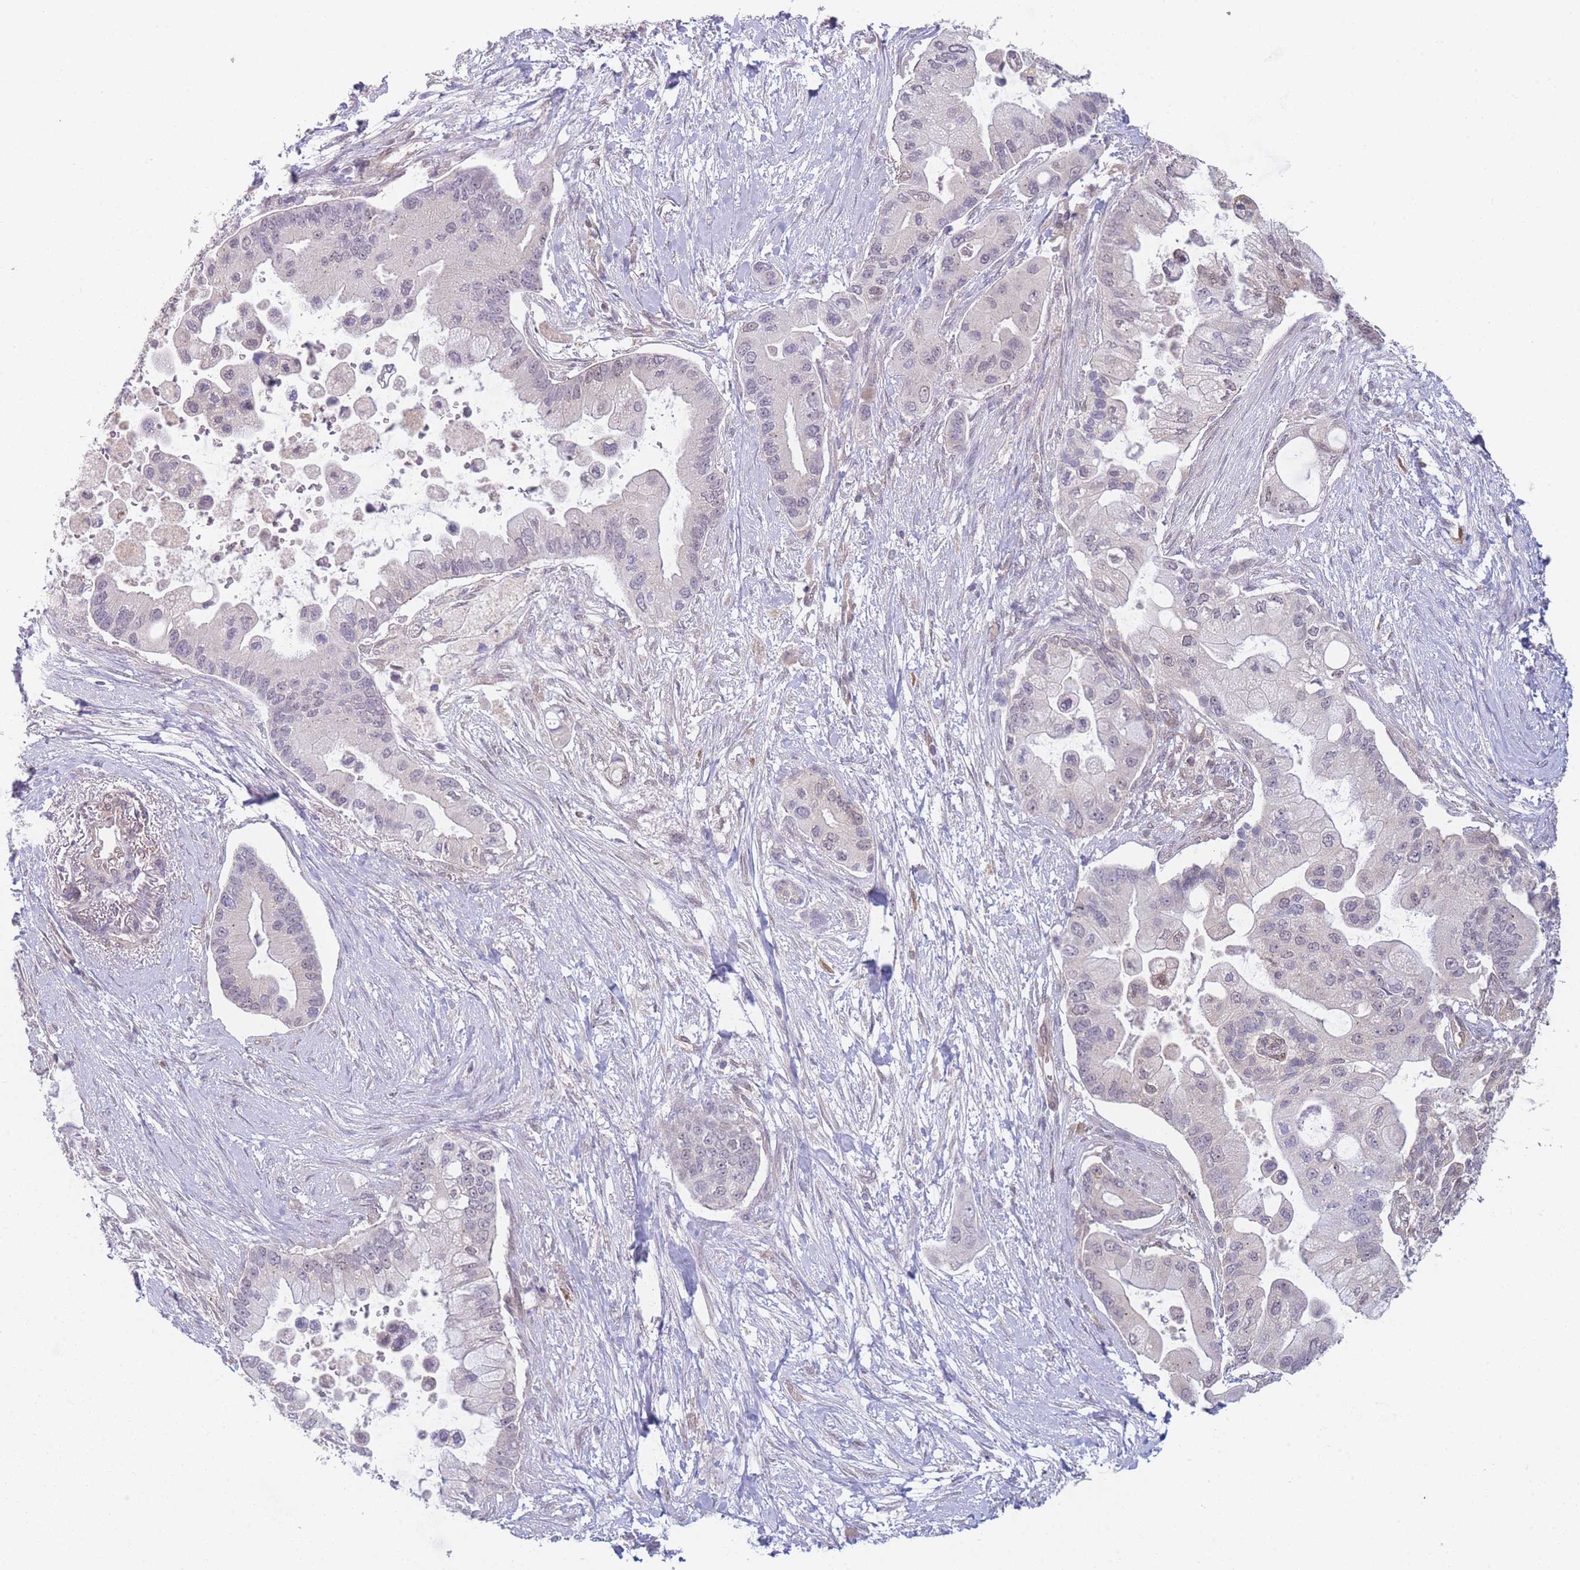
{"staining": {"intensity": "weak", "quantity": "<25%", "location": "cytoplasmic/membranous,nuclear"}, "tissue": "pancreatic cancer", "cell_type": "Tumor cells", "image_type": "cancer", "snomed": [{"axis": "morphology", "description": "Adenocarcinoma, NOS"}, {"axis": "topography", "description": "Pancreas"}], "caption": "High power microscopy image of an immunohistochemistry (IHC) micrograph of pancreatic cancer (adenocarcinoma), revealing no significant staining in tumor cells.", "gene": "MRI1", "patient": {"sex": "male", "age": 57}}